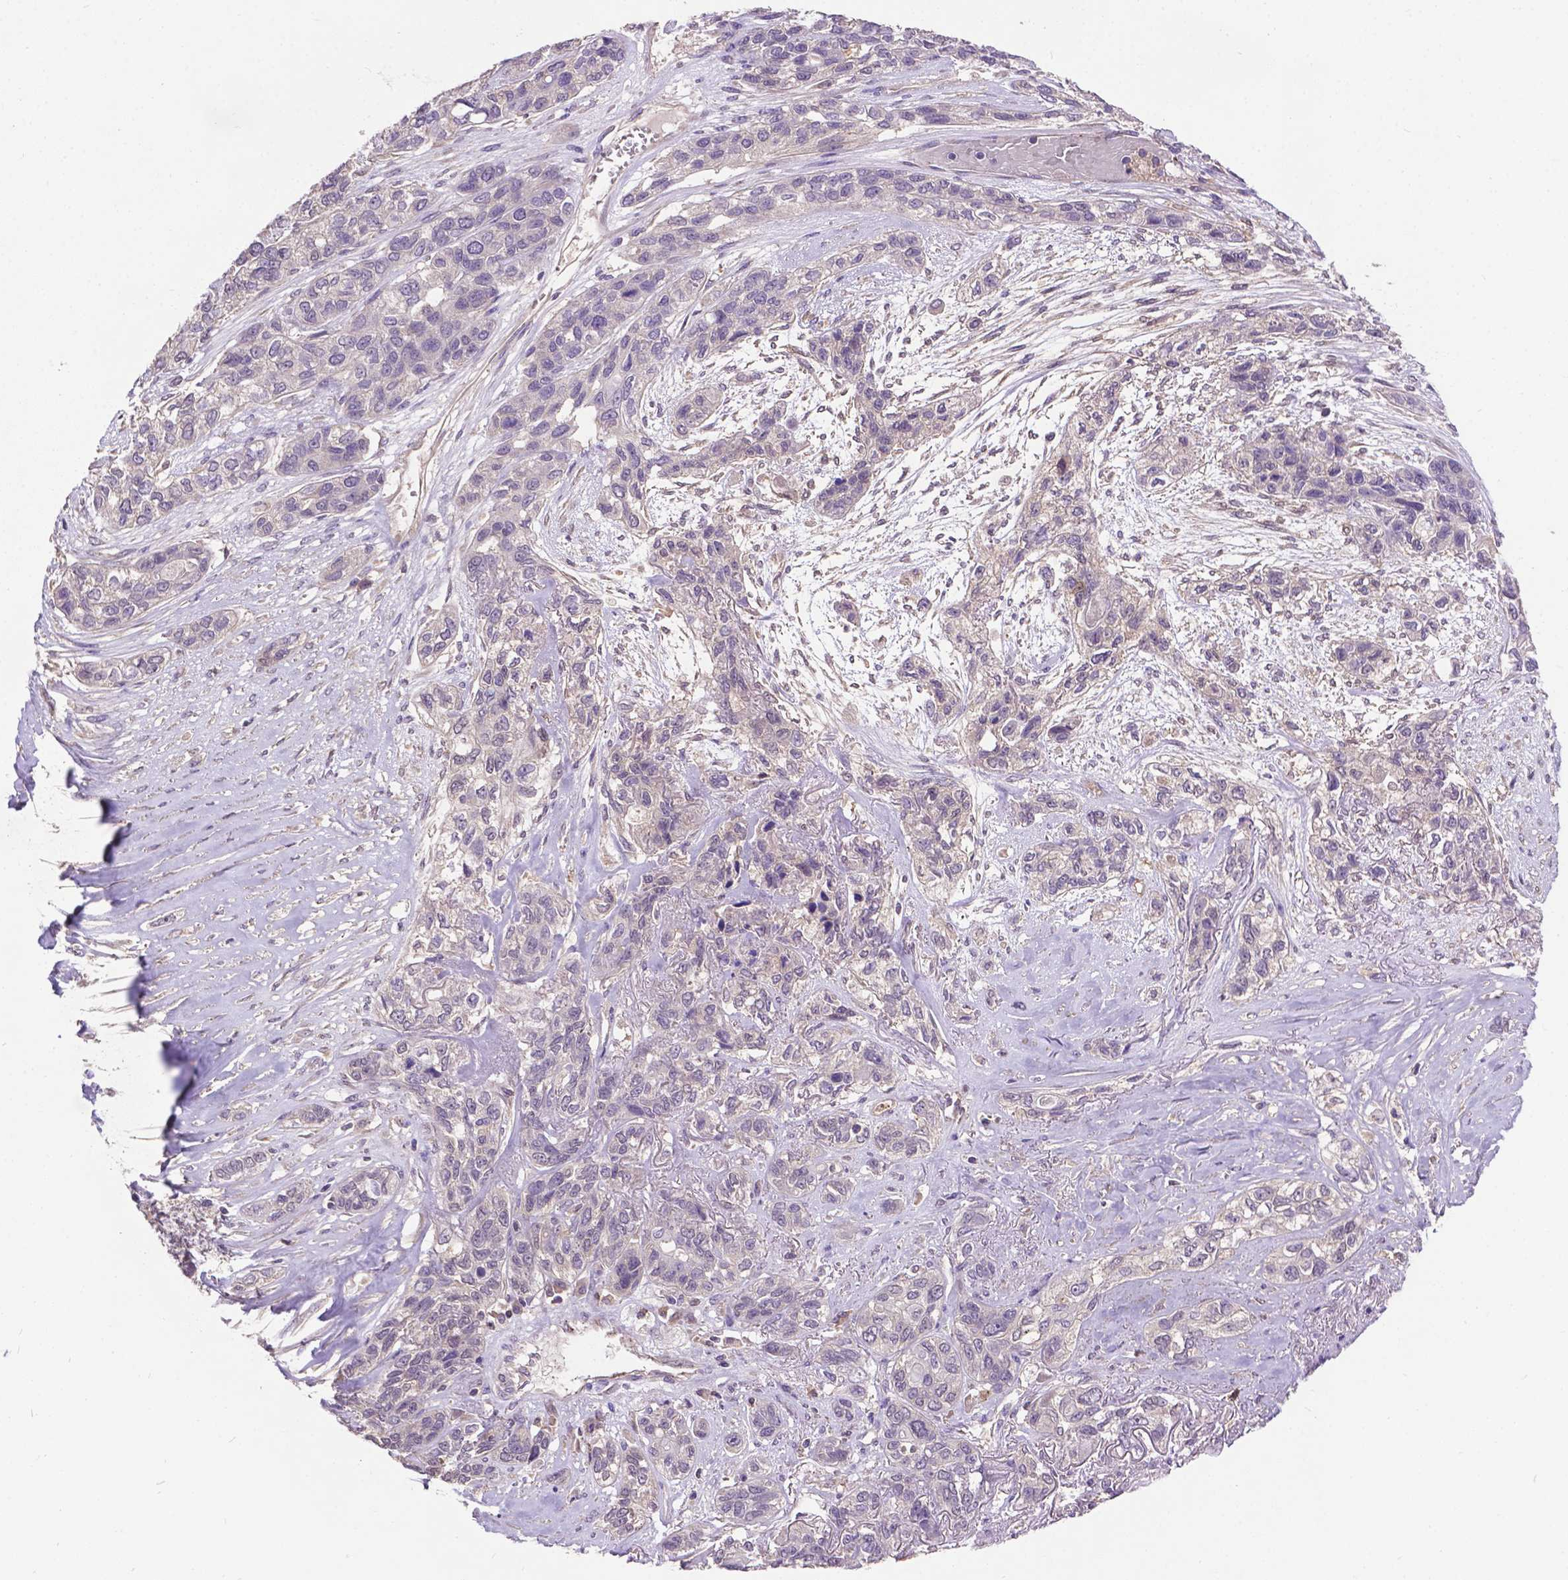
{"staining": {"intensity": "negative", "quantity": "none", "location": "none"}, "tissue": "lung cancer", "cell_type": "Tumor cells", "image_type": "cancer", "snomed": [{"axis": "morphology", "description": "Squamous cell carcinoma, NOS"}, {"axis": "topography", "description": "Lung"}], "caption": "Tumor cells are negative for protein expression in human lung squamous cell carcinoma.", "gene": "ZNF337", "patient": {"sex": "female", "age": 70}}